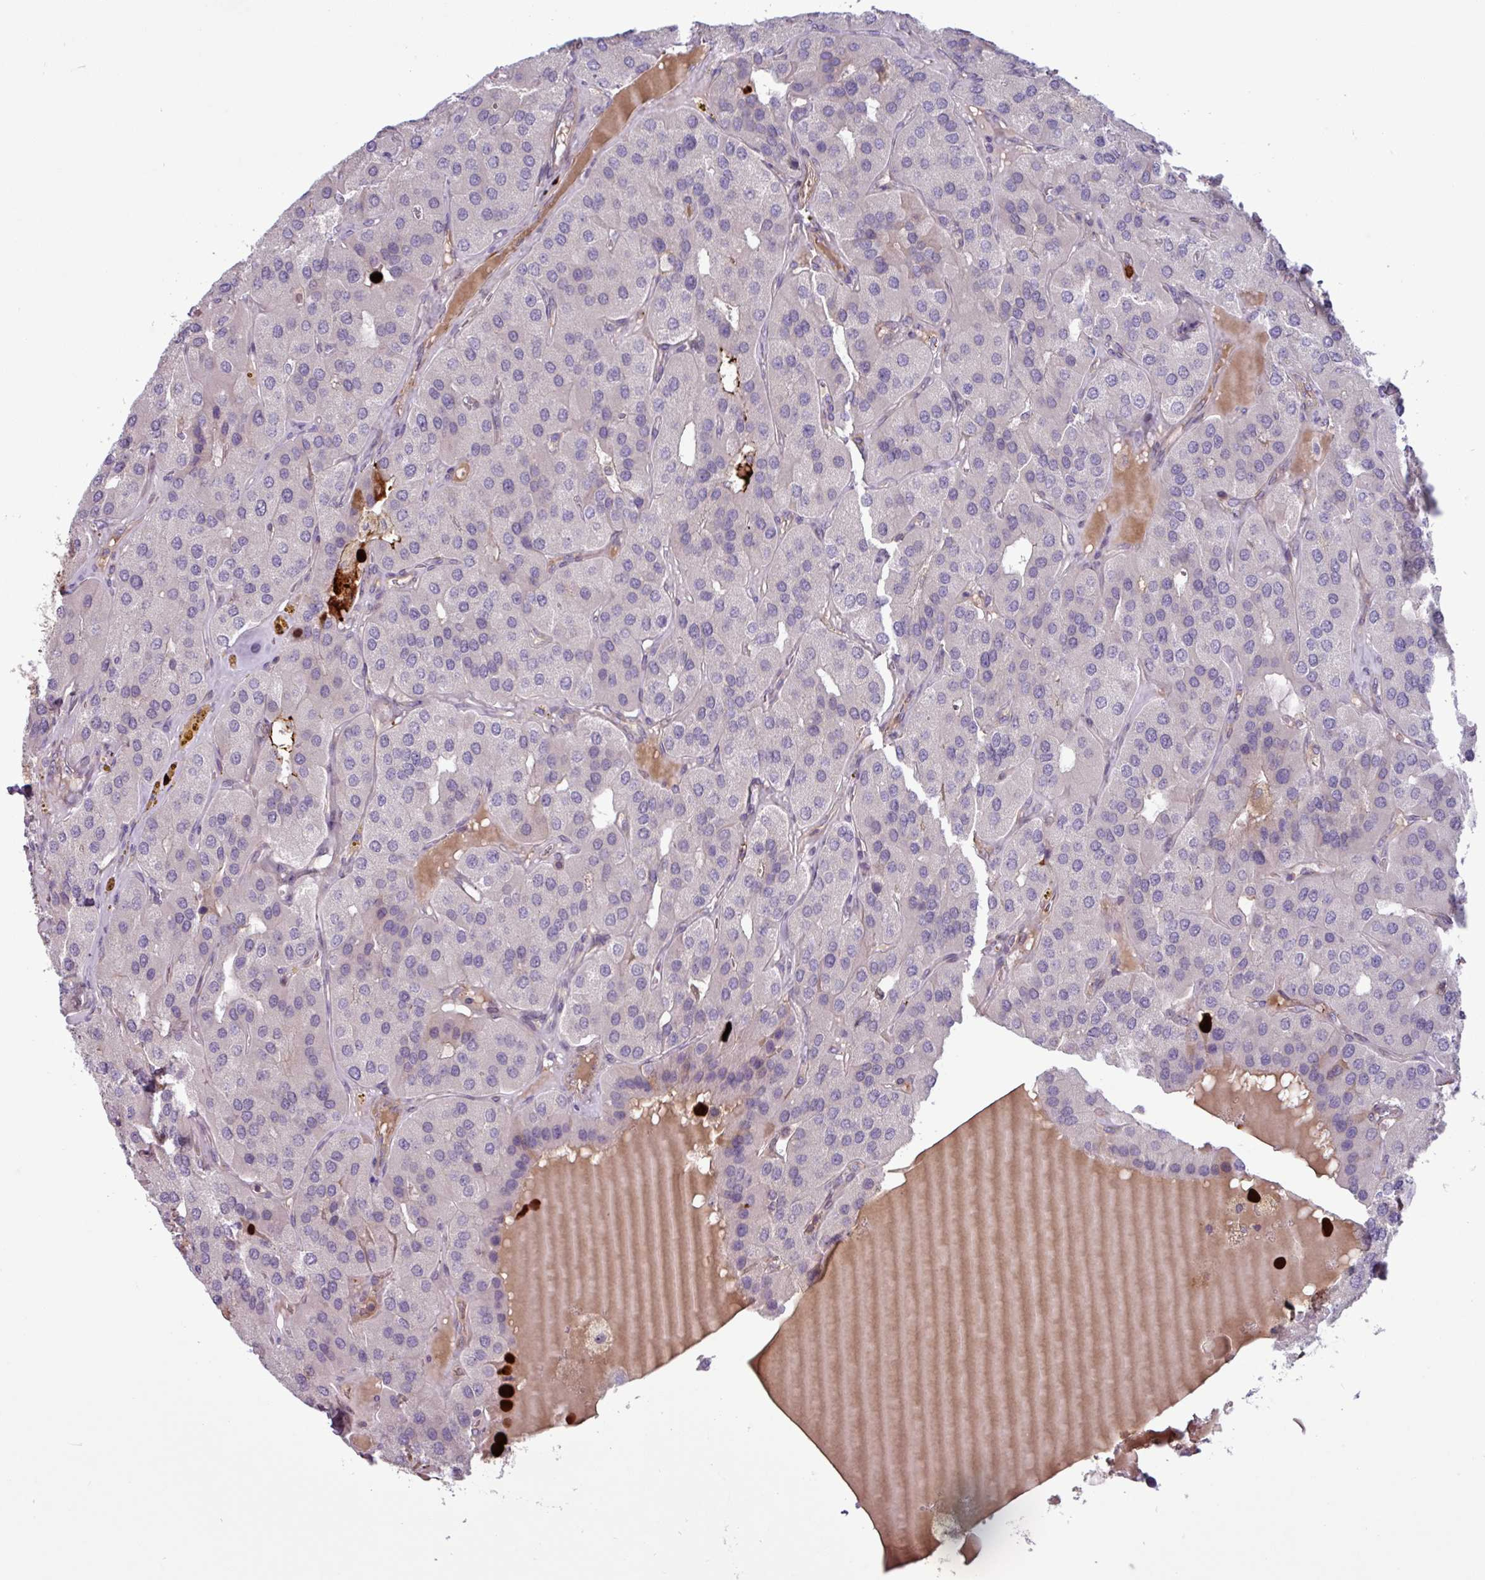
{"staining": {"intensity": "negative", "quantity": "none", "location": "none"}, "tissue": "parathyroid gland", "cell_type": "Glandular cells", "image_type": "normal", "snomed": [{"axis": "morphology", "description": "Normal tissue, NOS"}, {"axis": "morphology", "description": "Adenoma, NOS"}, {"axis": "topography", "description": "Parathyroid gland"}], "caption": "IHC micrograph of benign human parathyroid gland stained for a protein (brown), which demonstrates no positivity in glandular cells. (Stains: DAB immunohistochemistry (IHC) with hematoxylin counter stain, Microscopy: brightfield microscopy at high magnification).", "gene": "PCED1A", "patient": {"sex": "female", "age": 86}}